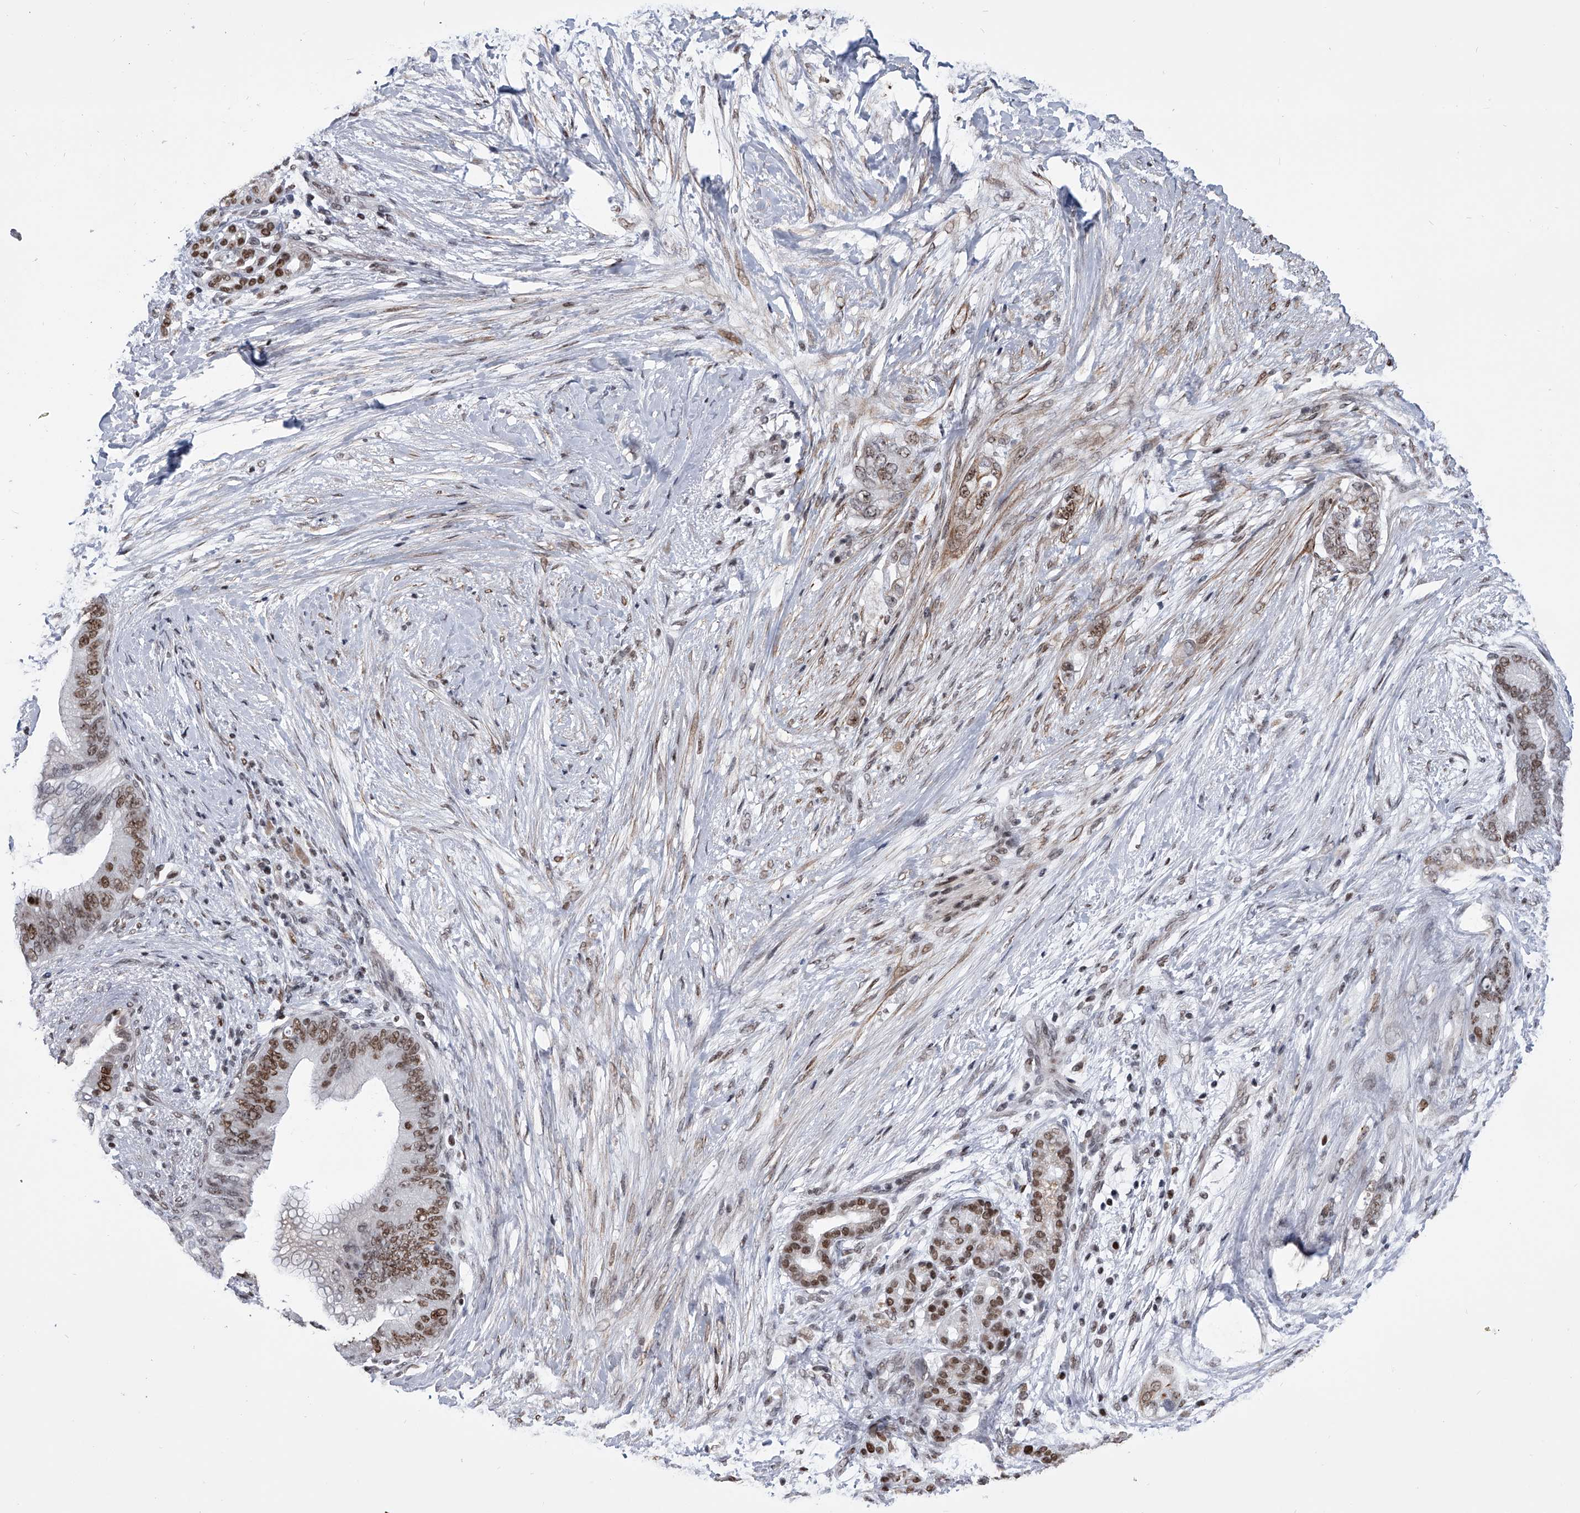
{"staining": {"intensity": "moderate", "quantity": ">75%", "location": "nuclear"}, "tissue": "pancreatic cancer", "cell_type": "Tumor cells", "image_type": "cancer", "snomed": [{"axis": "morphology", "description": "Adenocarcinoma, NOS"}, {"axis": "topography", "description": "Pancreas"}], "caption": "Protein expression analysis of human pancreatic cancer reveals moderate nuclear staining in approximately >75% of tumor cells.", "gene": "SIM2", "patient": {"sex": "male", "age": 53}}